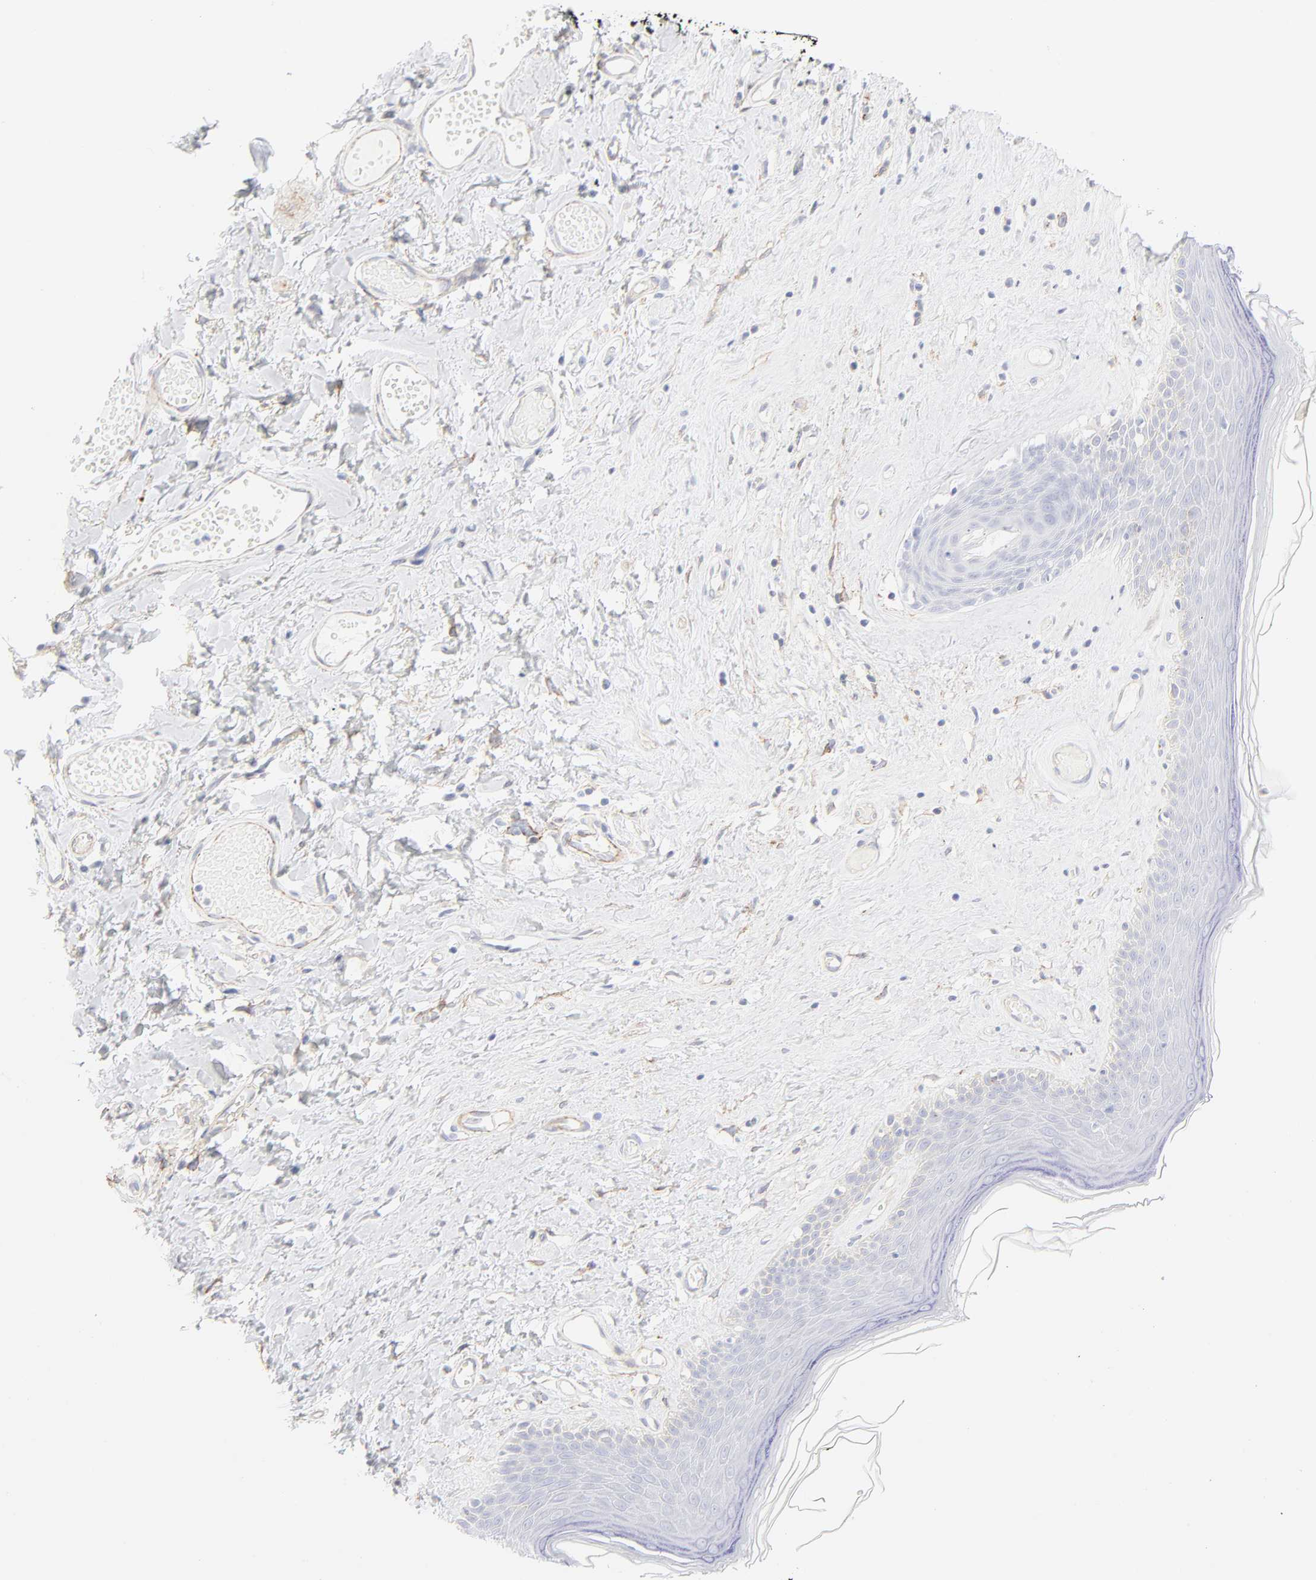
{"staining": {"intensity": "negative", "quantity": "none", "location": "none"}, "tissue": "skin", "cell_type": "Epidermal cells", "image_type": "normal", "snomed": [{"axis": "morphology", "description": "Normal tissue, NOS"}, {"axis": "morphology", "description": "Inflammation, NOS"}, {"axis": "topography", "description": "Vulva"}], "caption": "High magnification brightfield microscopy of normal skin stained with DAB (3,3'-diaminobenzidine) (brown) and counterstained with hematoxylin (blue): epidermal cells show no significant staining.", "gene": "ITGA5", "patient": {"sex": "female", "age": 84}}